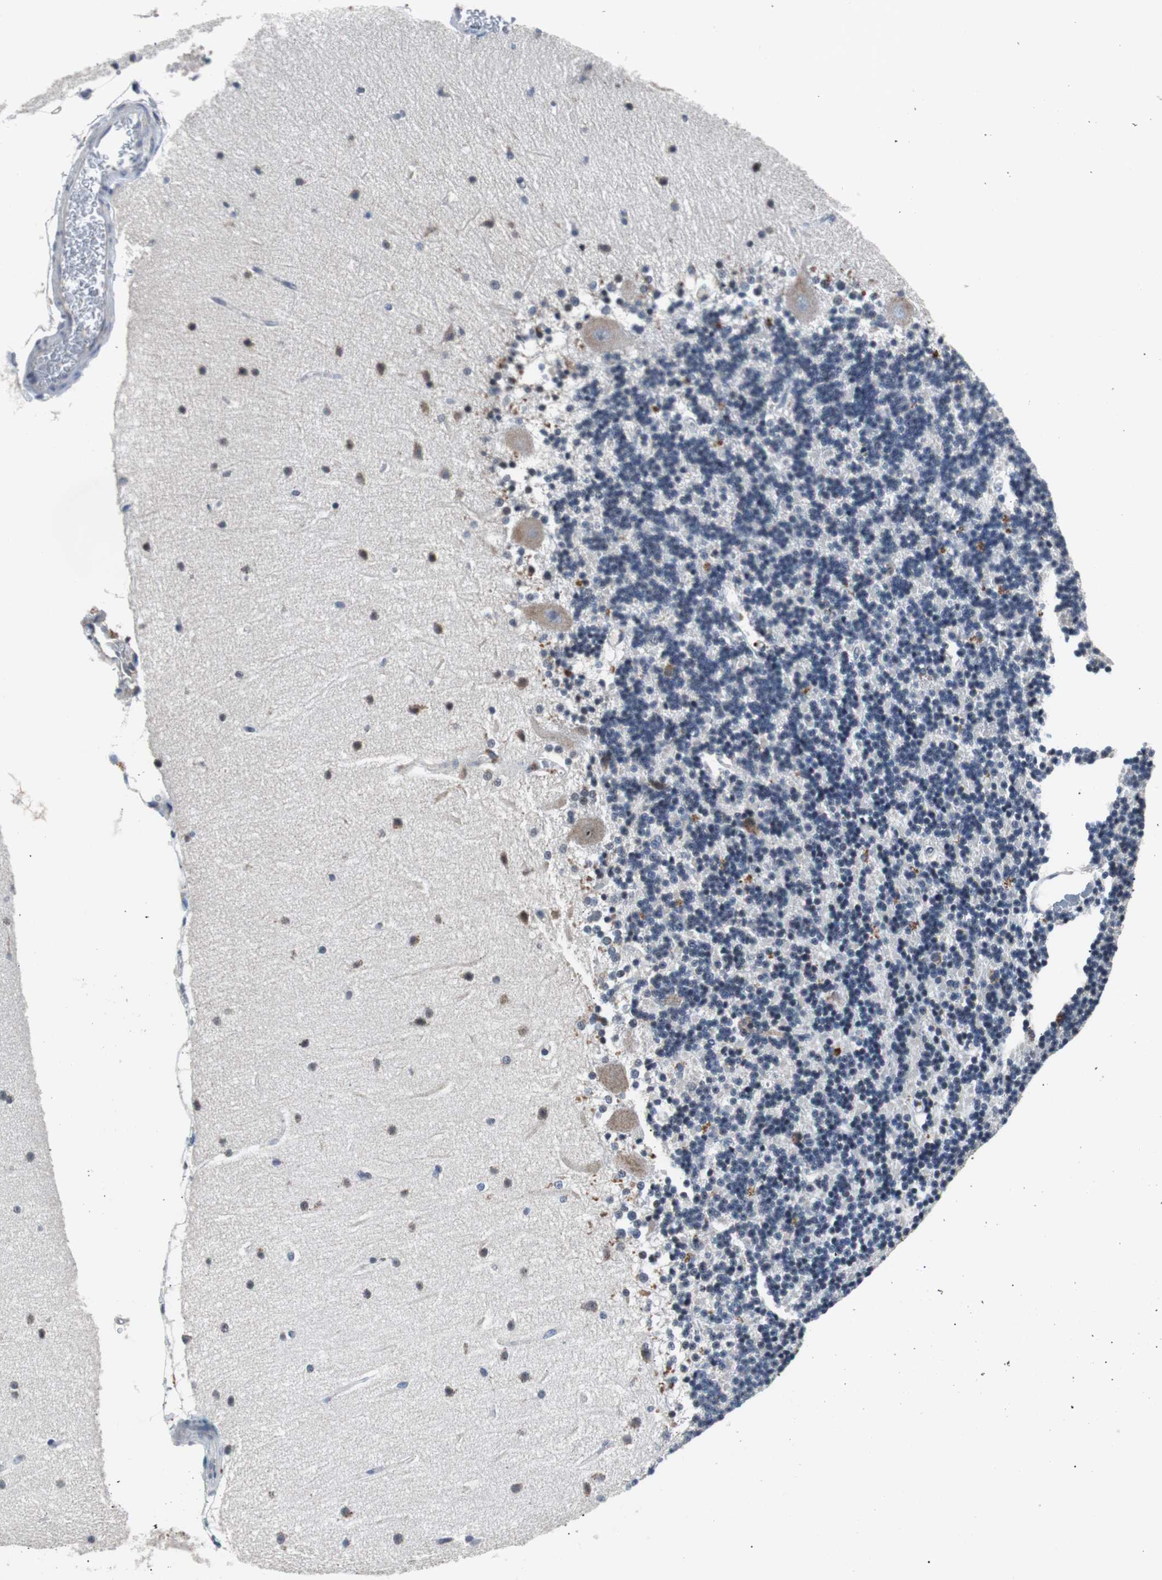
{"staining": {"intensity": "moderate", "quantity": "<25%", "location": "cytoplasmic/membranous"}, "tissue": "cerebellum", "cell_type": "Cells in granular layer", "image_type": "normal", "snomed": [{"axis": "morphology", "description": "Normal tissue, NOS"}, {"axis": "topography", "description": "Cerebellum"}], "caption": "IHC photomicrograph of benign cerebellum: human cerebellum stained using immunohistochemistry (IHC) demonstrates low levels of moderate protein expression localized specifically in the cytoplasmic/membranous of cells in granular layer, appearing as a cytoplasmic/membranous brown color.", "gene": "PITRM1", "patient": {"sex": "female", "age": 54}}